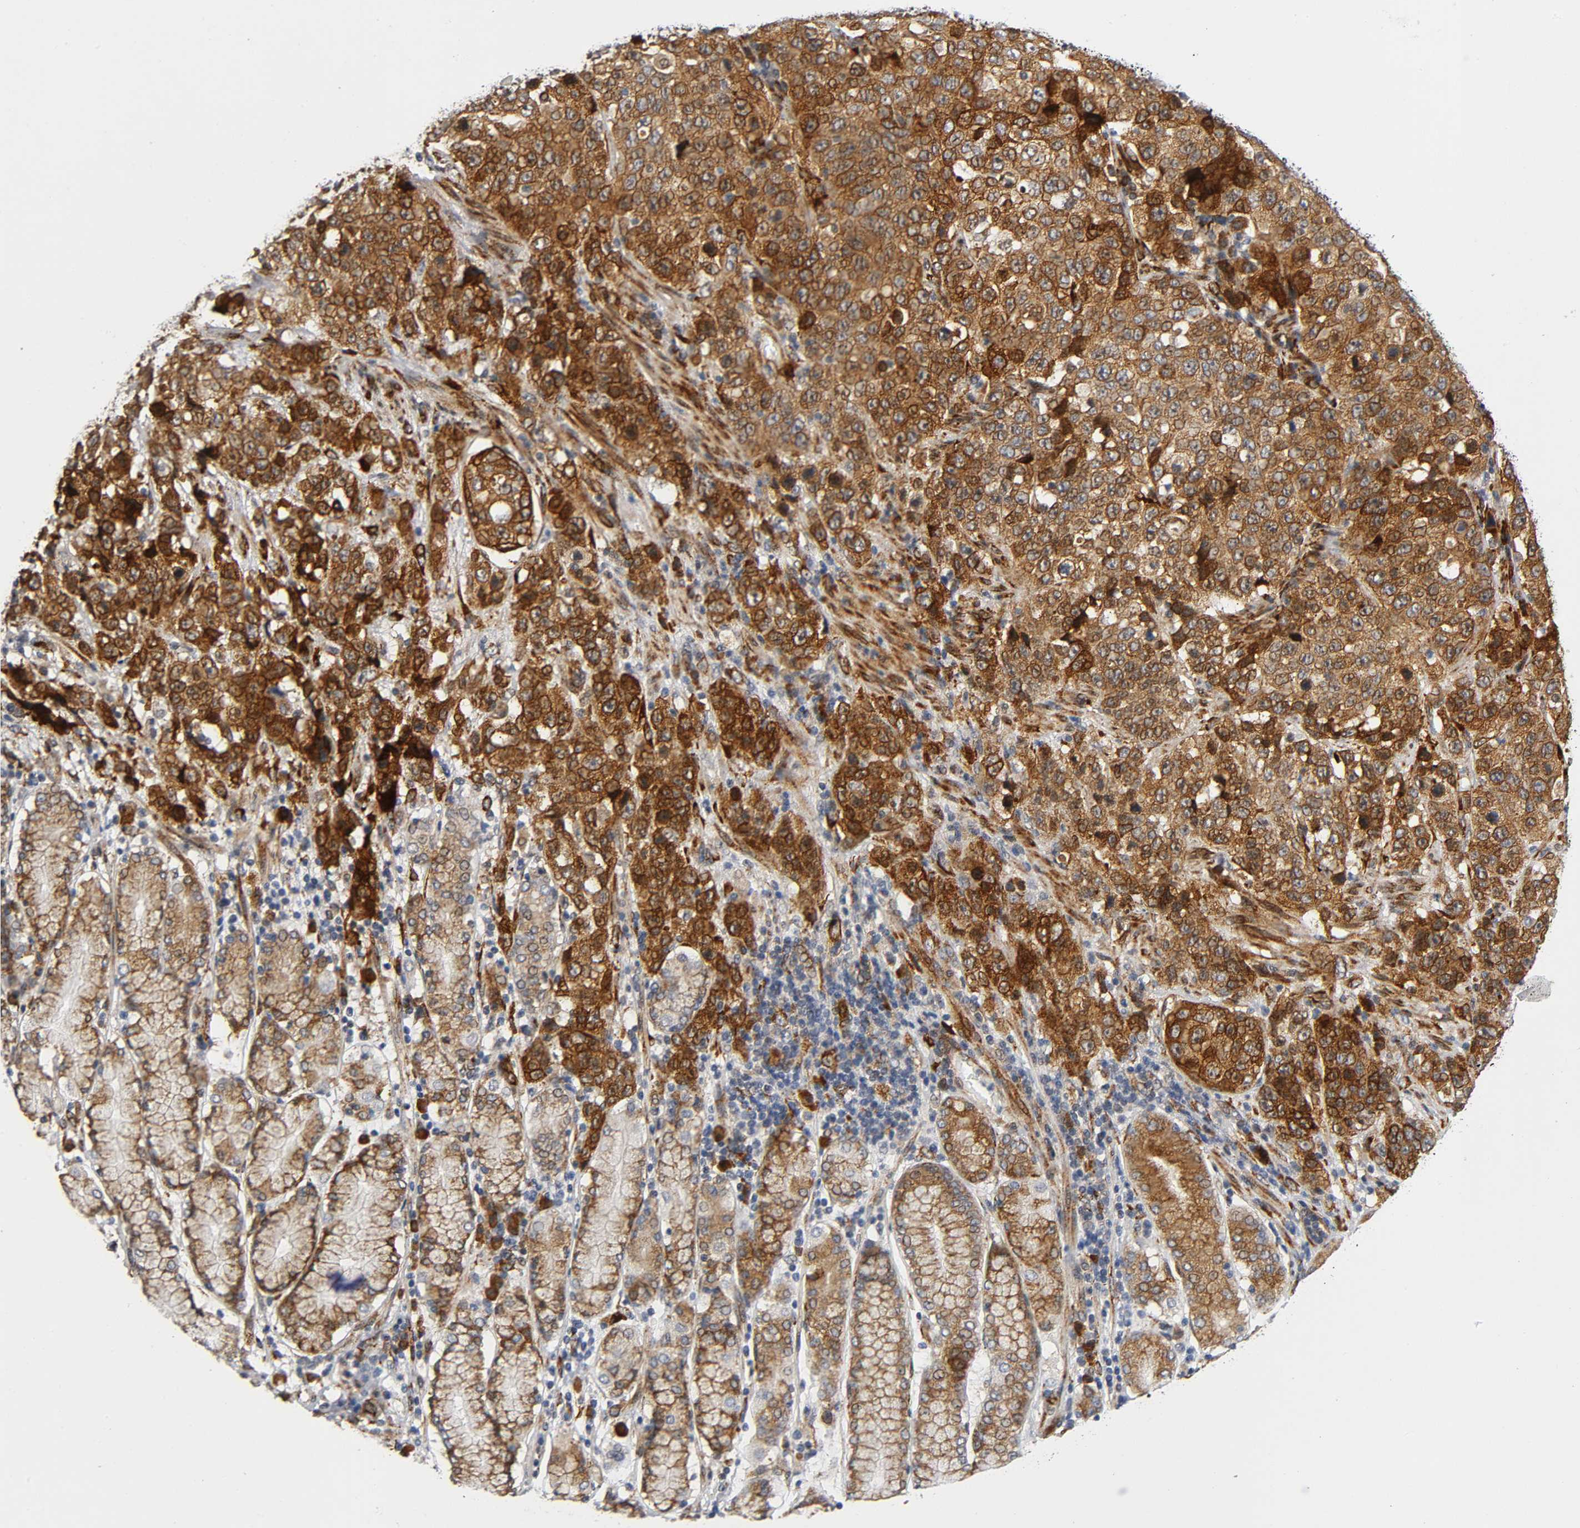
{"staining": {"intensity": "strong", "quantity": ">75%", "location": "cytoplasmic/membranous"}, "tissue": "stomach cancer", "cell_type": "Tumor cells", "image_type": "cancer", "snomed": [{"axis": "morphology", "description": "Normal tissue, NOS"}, {"axis": "morphology", "description": "Adenocarcinoma, NOS"}, {"axis": "topography", "description": "Stomach"}], "caption": "Stomach cancer was stained to show a protein in brown. There is high levels of strong cytoplasmic/membranous positivity in approximately >75% of tumor cells. (brown staining indicates protein expression, while blue staining denotes nuclei).", "gene": "SOS2", "patient": {"sex": "male", "age": 48}}